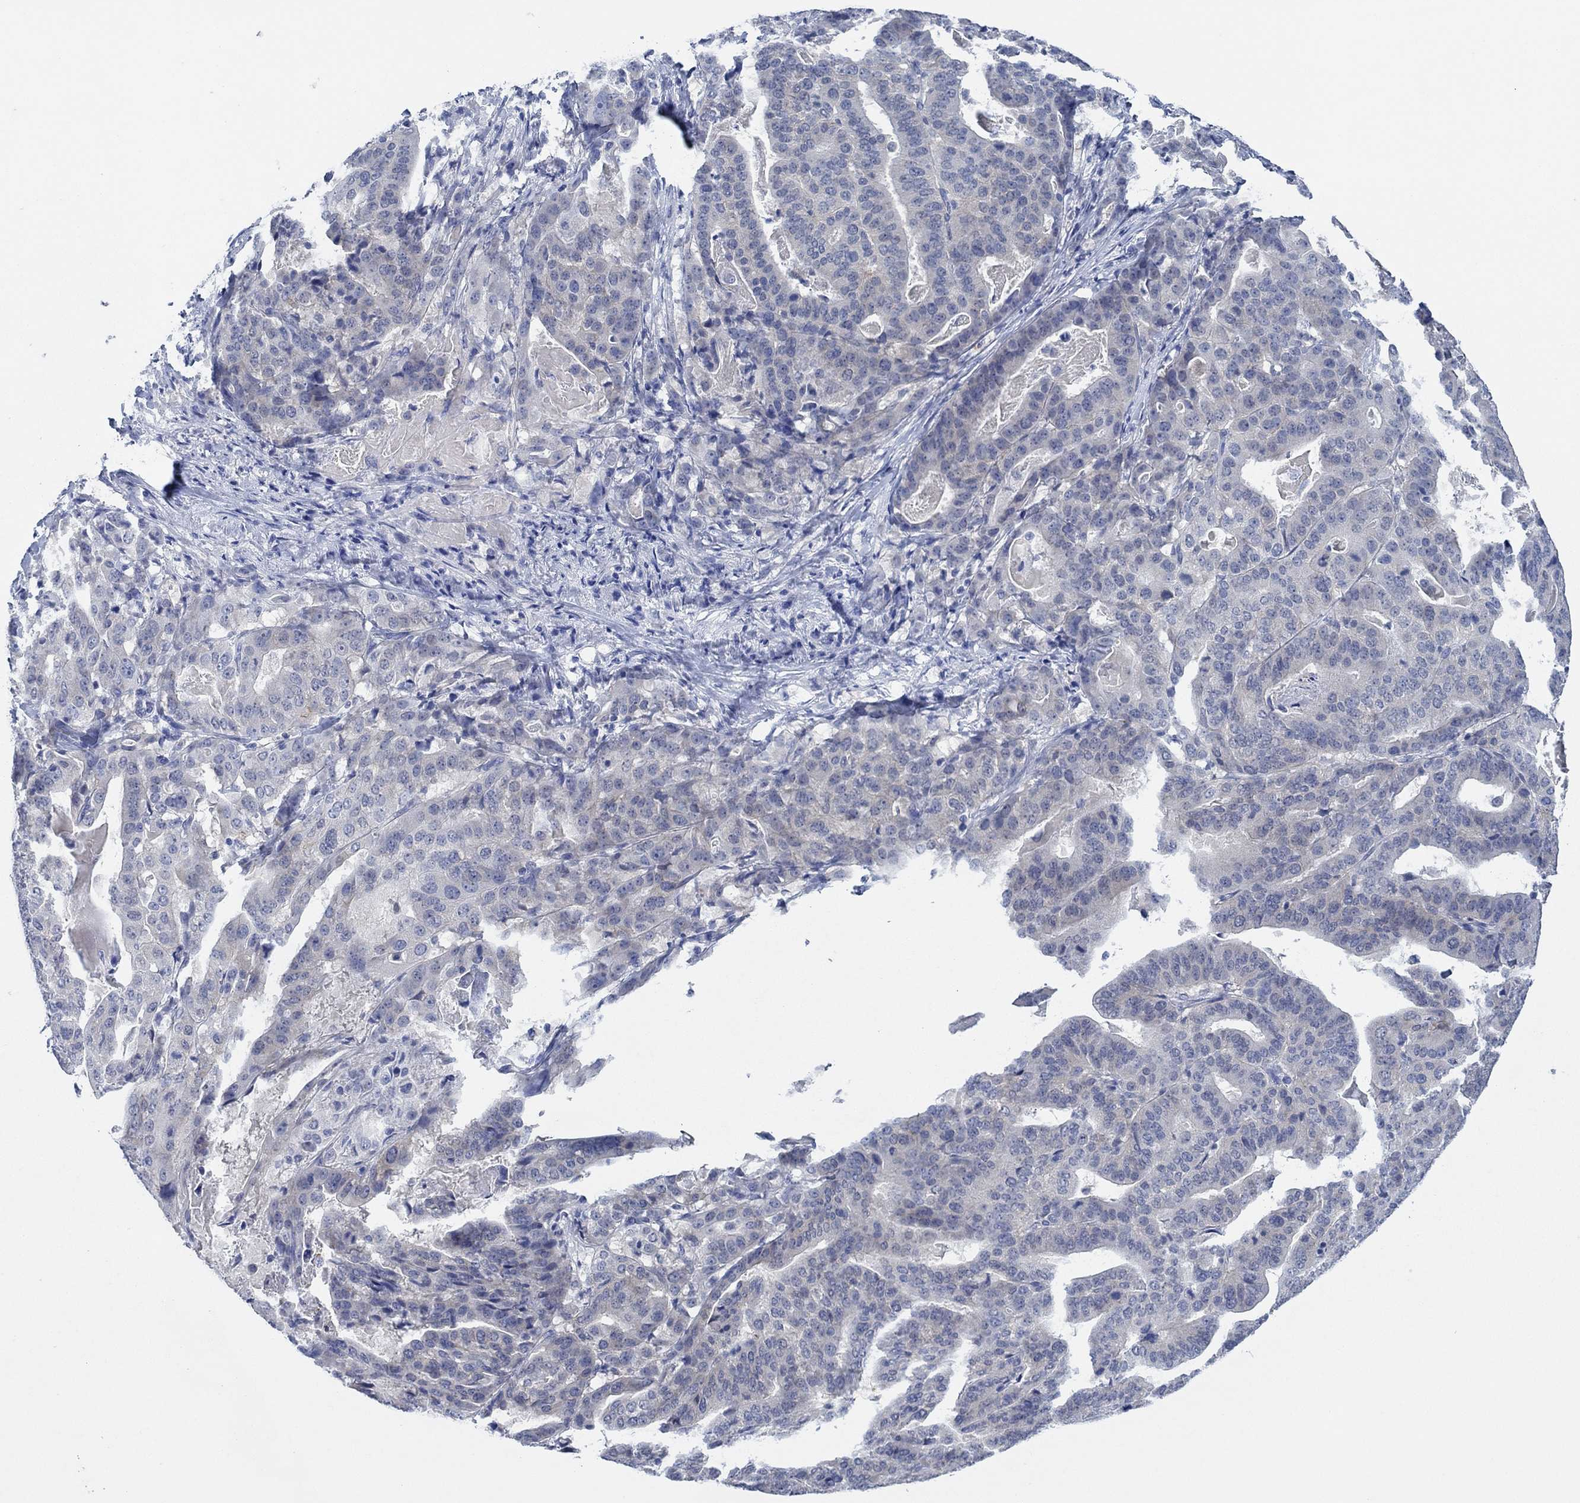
{"staining": {"intensity": "weak", "quantity": "<25%", "location": "cytoplasmic/membranous"}, "tissue": "stomach cancer", "cell_type": "Tumor cells", "image_type": "cancer", "snomed": [{"axis": "morphology", "description": "Adenocarcinoma, NOS"}, {"axis": "topography", "description": "Stomach"}], "caption": "Histopathology image shows no protein positivity in tumor cells of stomach cancer tissue.", "gene": "ZNF671", "patient": {"sex": "male", "age": 48}}